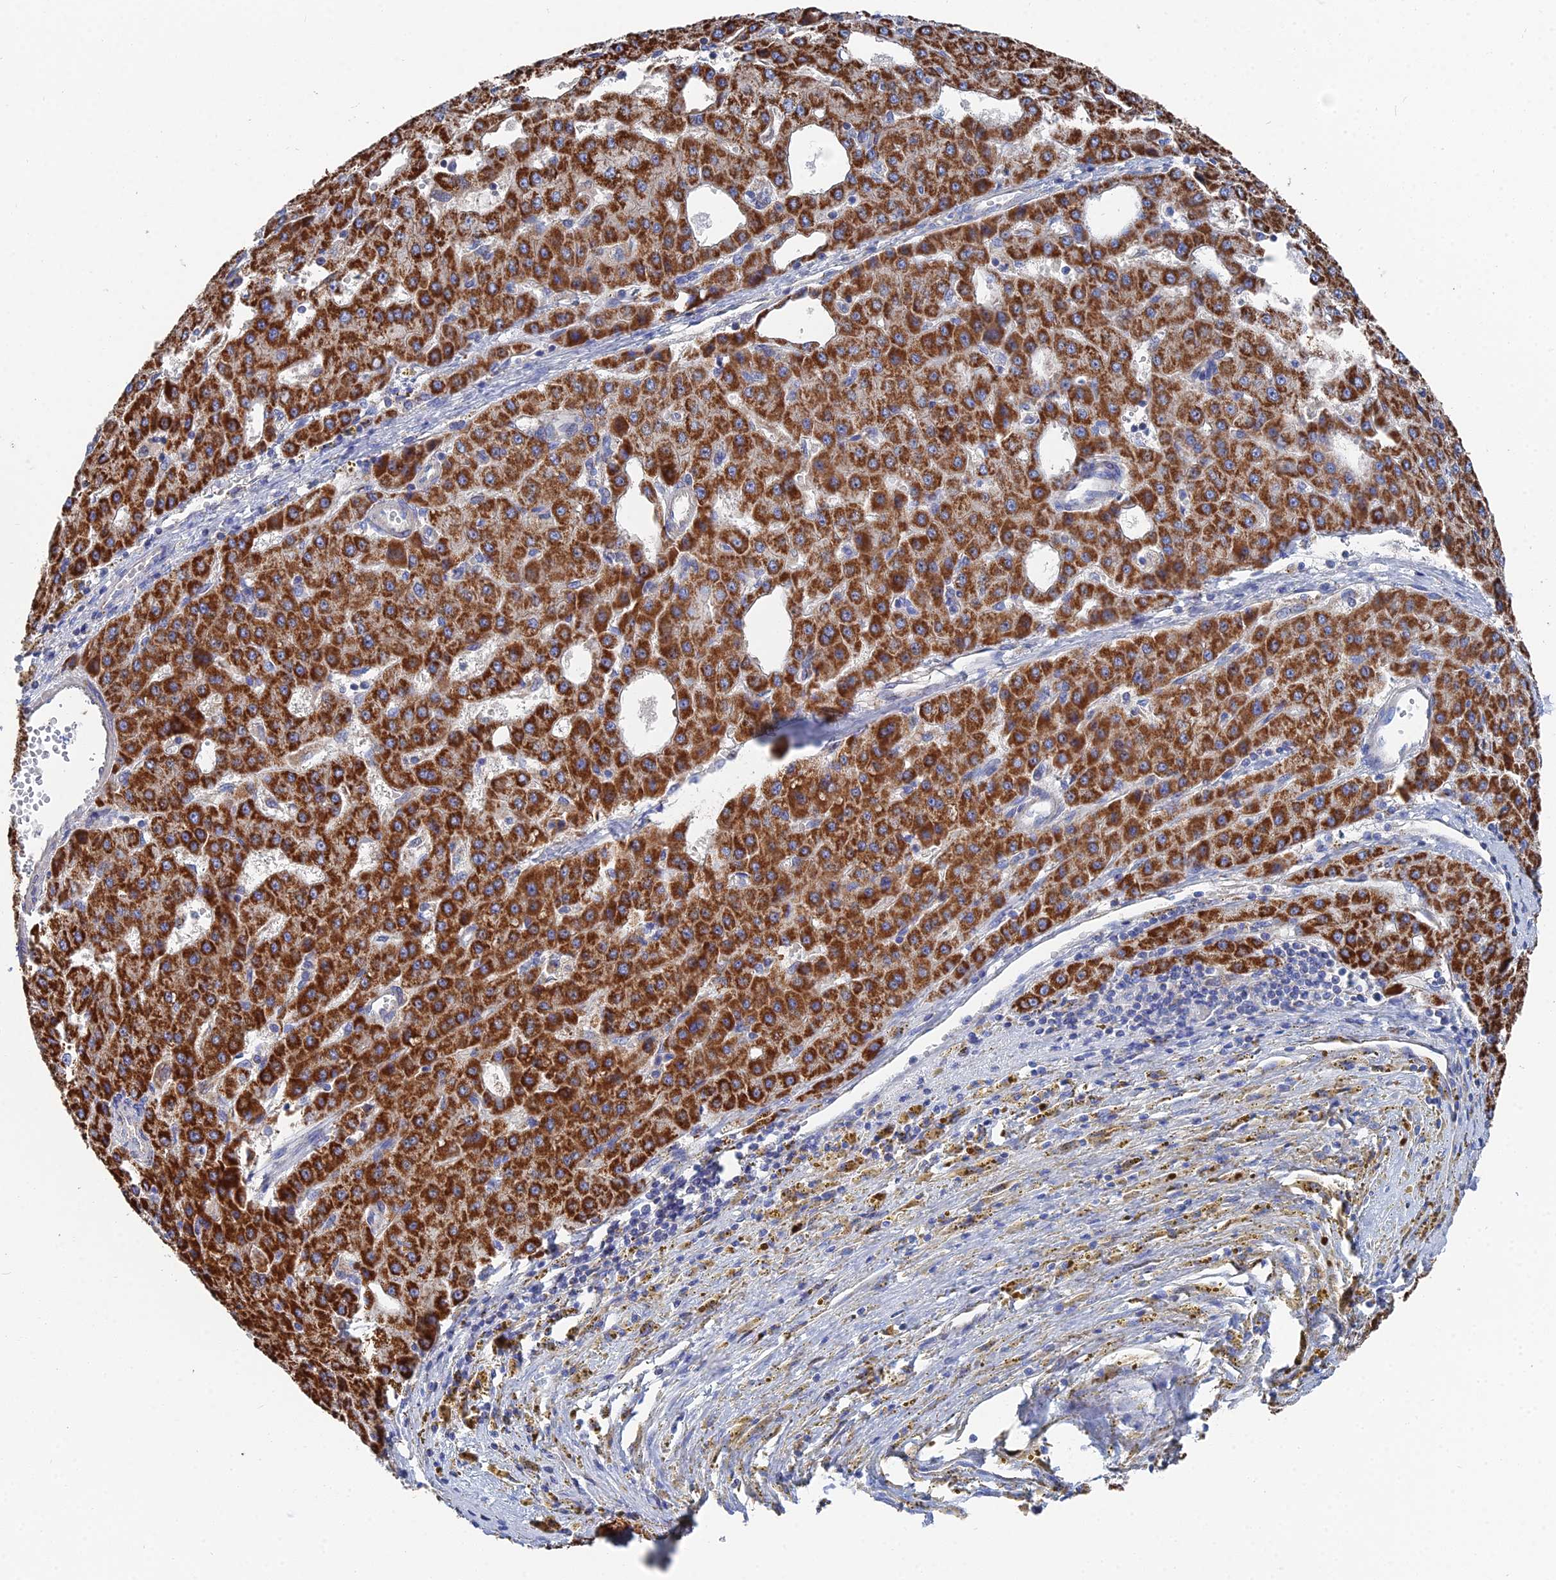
{"staining": {"intensity": "strong", "quantity": ">75%", "location": "cytoplasmic/membranous"}, "tissue": "liver cancer", "cell_type": "Tumor cells", "image_type": "cancer", "snomed": [{"axis": "morphology", "description": "Carcinoma, Hepatocellular, NOS"}, {"axis": "topography", "description": "Liver"}], "caption": "Immunohistochemistry (IHC) histopathology image of neoplastic tissue: liver hepatocellular carcinoma stained using IHC exhibits high levels of strong protein expression localized specifically in the cytoplasmic/membranous of tumor cells, appearing as a cytoplasmic/membranous brown color.", "gene": "IFT80", "patient": {"sex": "male", "age": 47}}